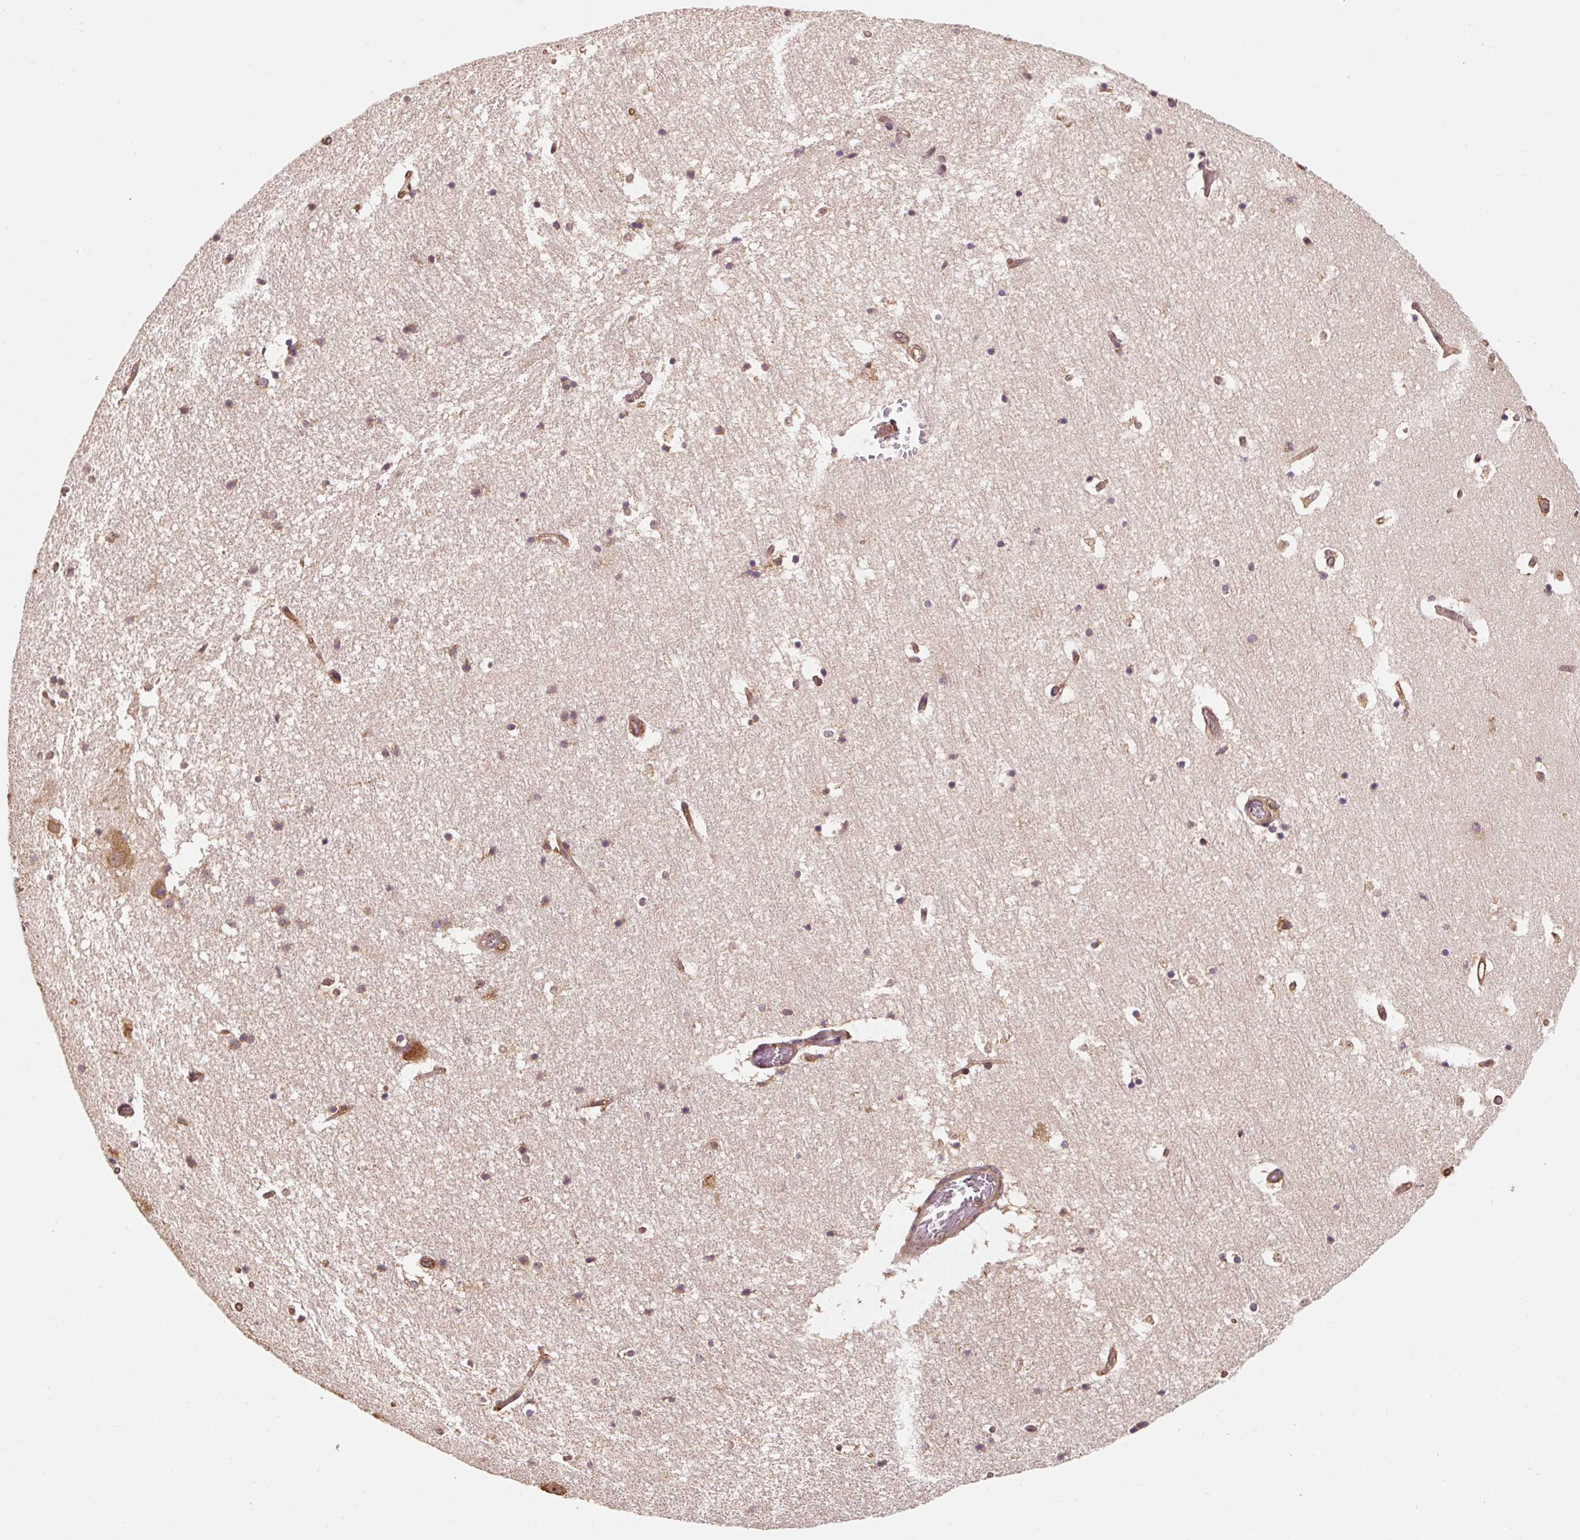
{"staining": {"intensity": "moderate", "quantity": "25%-75%", "location": "cytoplasmic/membranous"}, "tissue": "hippocampus", "cell_type": "Glial cells", "image_type": "normal", "snomed": [{"axis": "morphology", "description": "Normal tissue, NOS"}, {"axis": "topography", "description": "Hippocampus"}], "caption": "Hippocampus was stained to show a protein in brown. There is medium levels of moderate cytoplasmic/membranous positivity in approximately 25%-75% of glial cells.", "gene": "EIF2S2", "patient": {"sex": "female", "age": 52}}